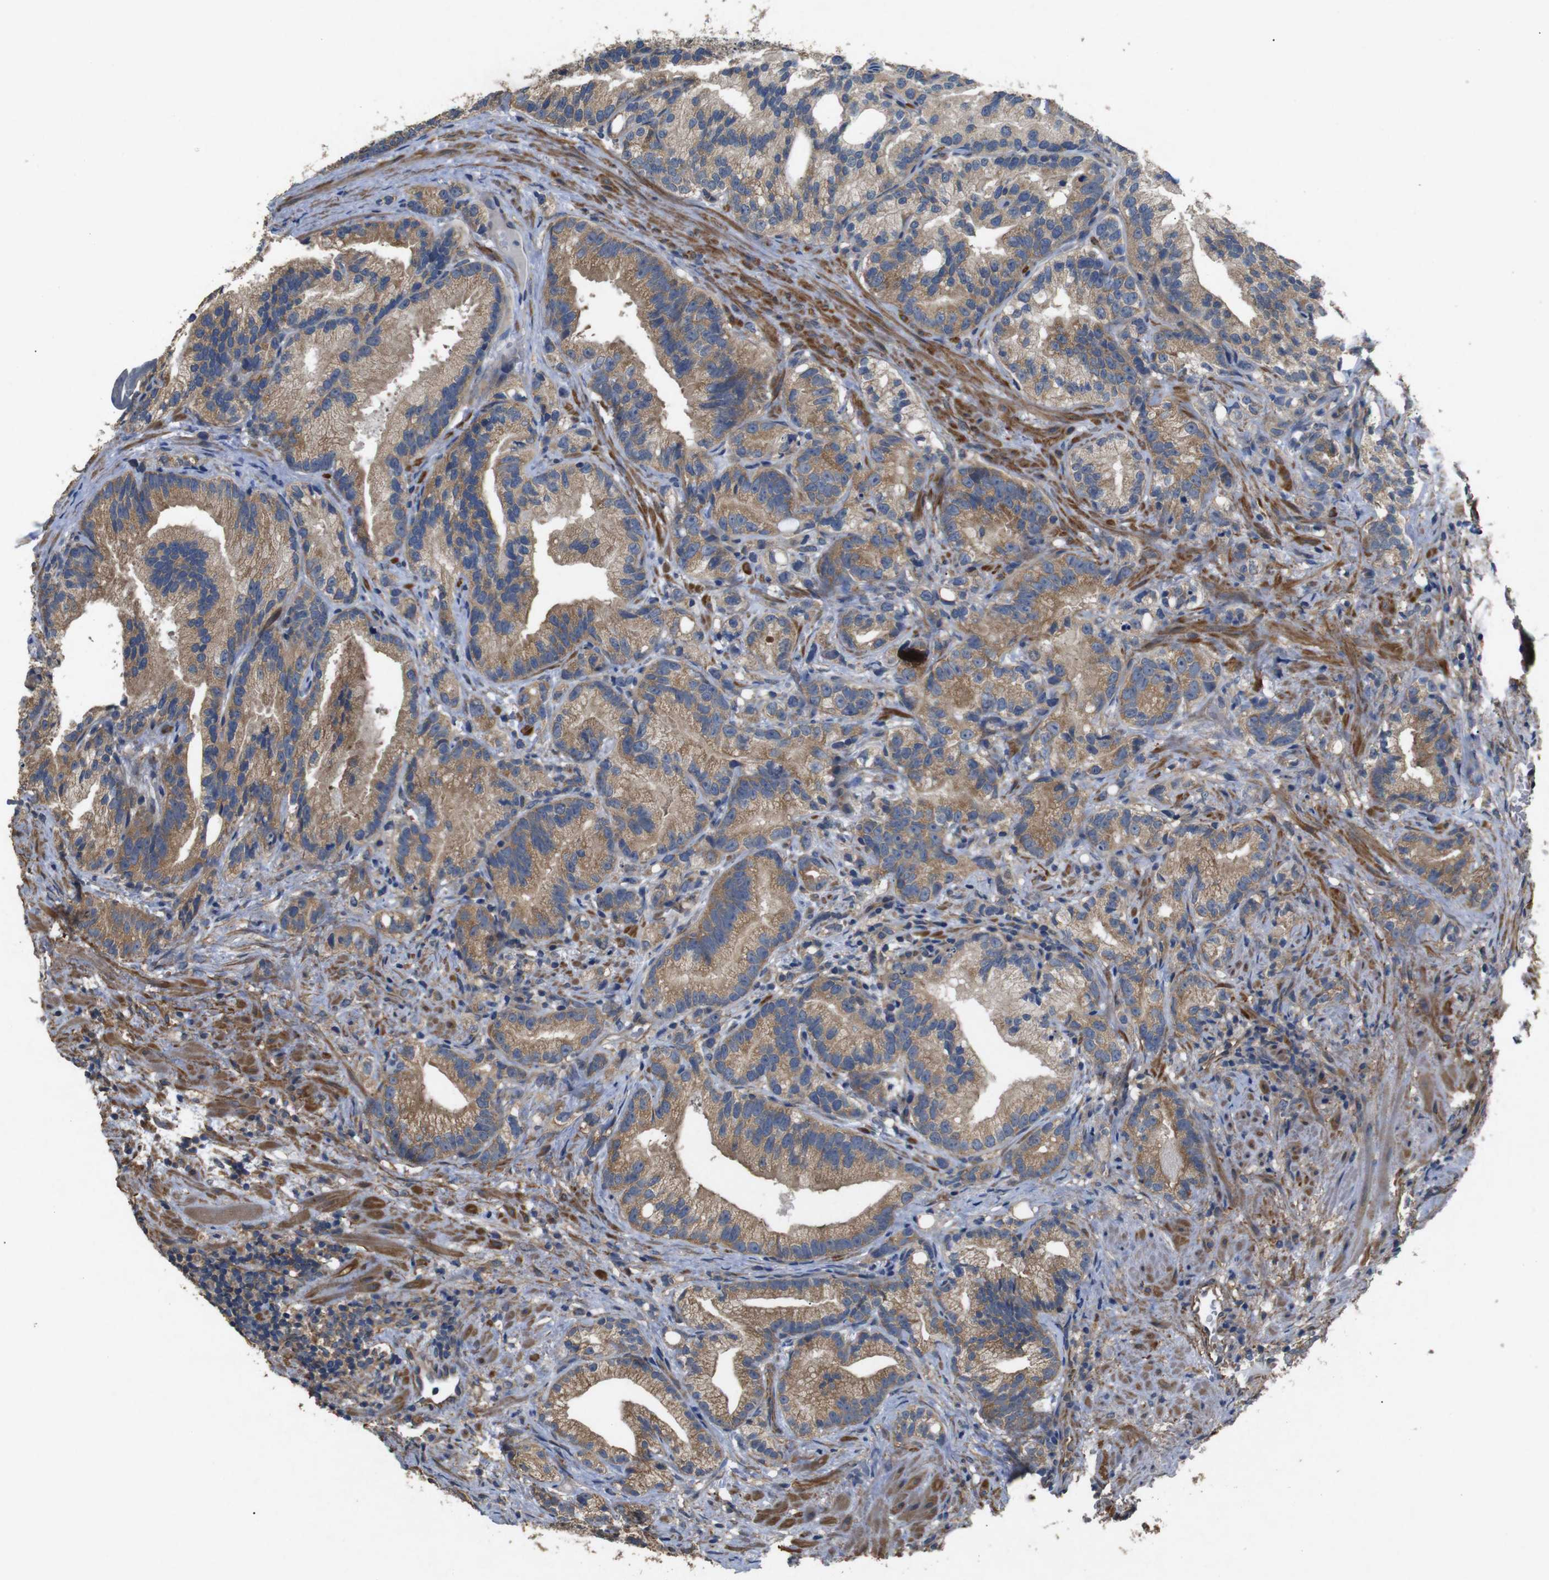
{"staining": {"intensity": "moderate", "quantity": ">75%", "location": "cytoplasmic/membranous"}, "tissue": "prostate cancer", "cell_type": "Tumor cells", "image_type": "cancer", "snomed": [{"axis": "morphology", "description": "Adenocarcinoma, Low grade"}, {"axis": "topography", "description": "Prostate"}], "caption": "Protein expression by immunohistochemistry shows moderate cytoplasmic/membranous positivity in about >75% of tumor cells in prostate cancer (adenocarcinoma (low-grade)).", "gene": "BNIP3", "patient": {"sex": "male", "age": 89}}